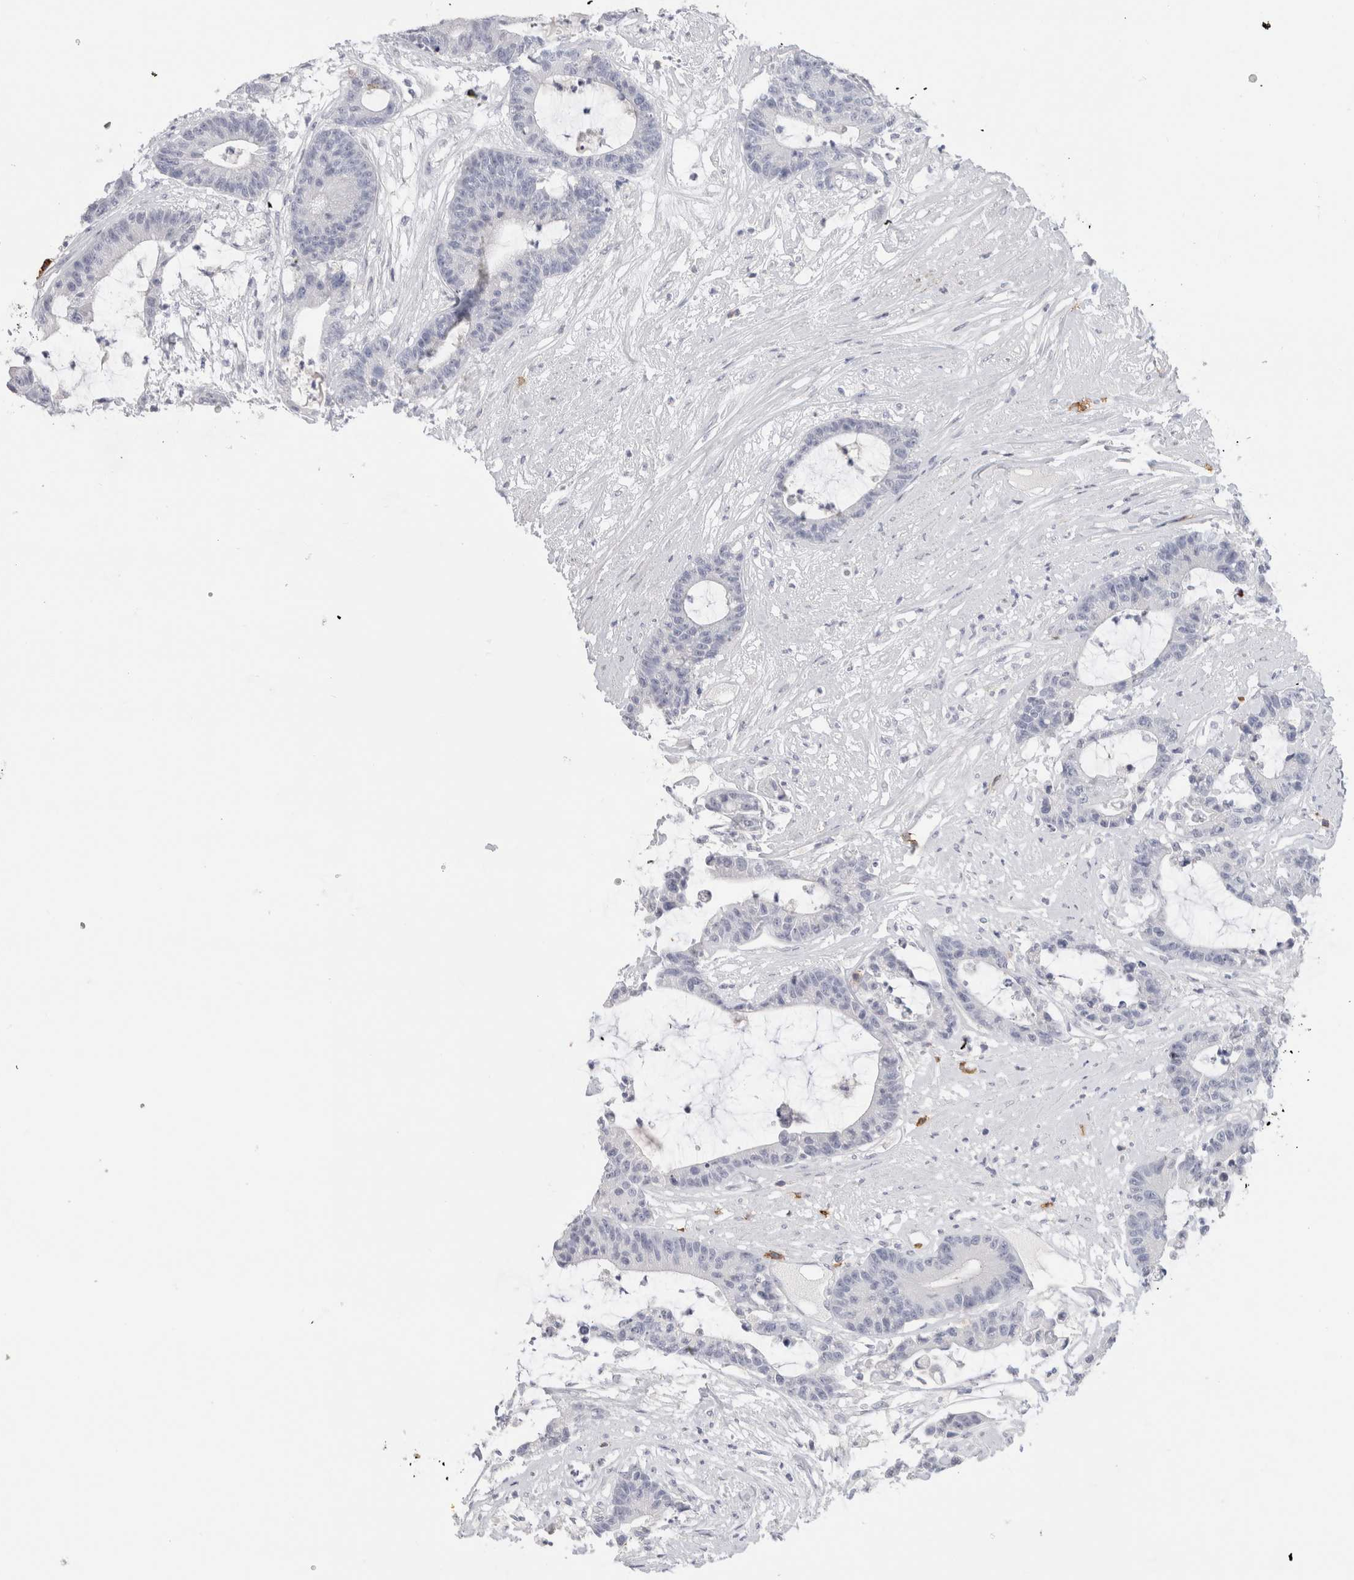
{"staining": {"intensity": "negative", "quantity": "none", "location": "none"}, "tissue": "colorectal cancer", "cell_type": "Tumor cells", "image_type": "cancer", "snomed": [{"axis": "morphology", "description": "Adenocarcinoma, NOS"}, {"axis": "topography", "description": "Colon"}], "caption": "Micrograph shows no protein positivity in tumor cells of adenocarcinoma (colorectal) tissue.", "gene": "CD38", "patient": {"sex": "female", "age": 84}}